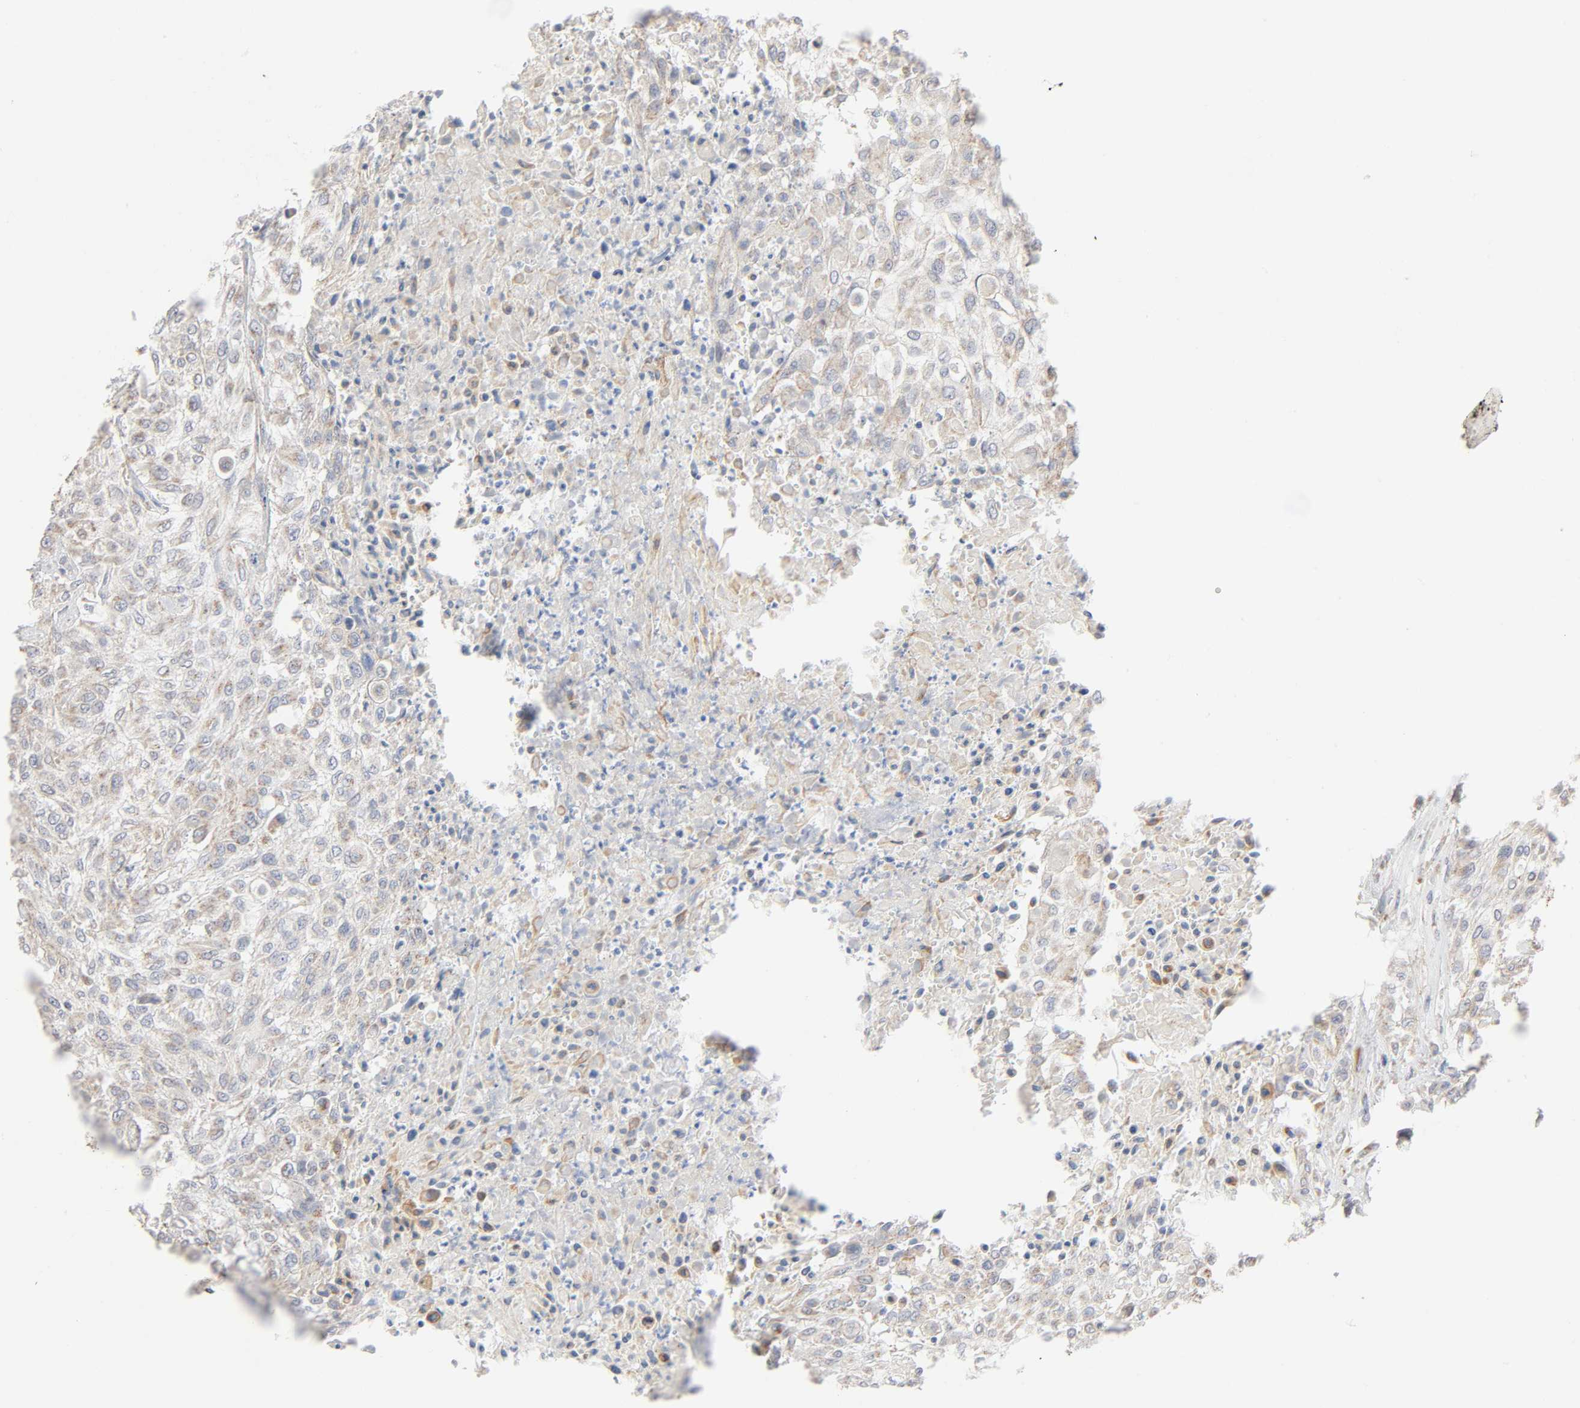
{"staining": {"intensity": "weak", "quantity": ">75%", "location": "cytoplasmic/membranous"}, "tissue": "urothelial cancer", "cell_type": "Tumor cells", "image_type": "cancer", "snomed": [{"axis": "morphology", "description": "Urothelial carcinoma, High grade"}, {"axis": "topography", "description": "Urinary bladder"}], "caption": "Brown immunohistochemical staining in urothelial cancer exhibits weak cytoplasmic/membranous positivity in approximately >75% of tumor cells. (IHC, brightfield microscopy, high magnification).", "gene": "SYT16", "patient": {"sex": "male", "age": 57}}